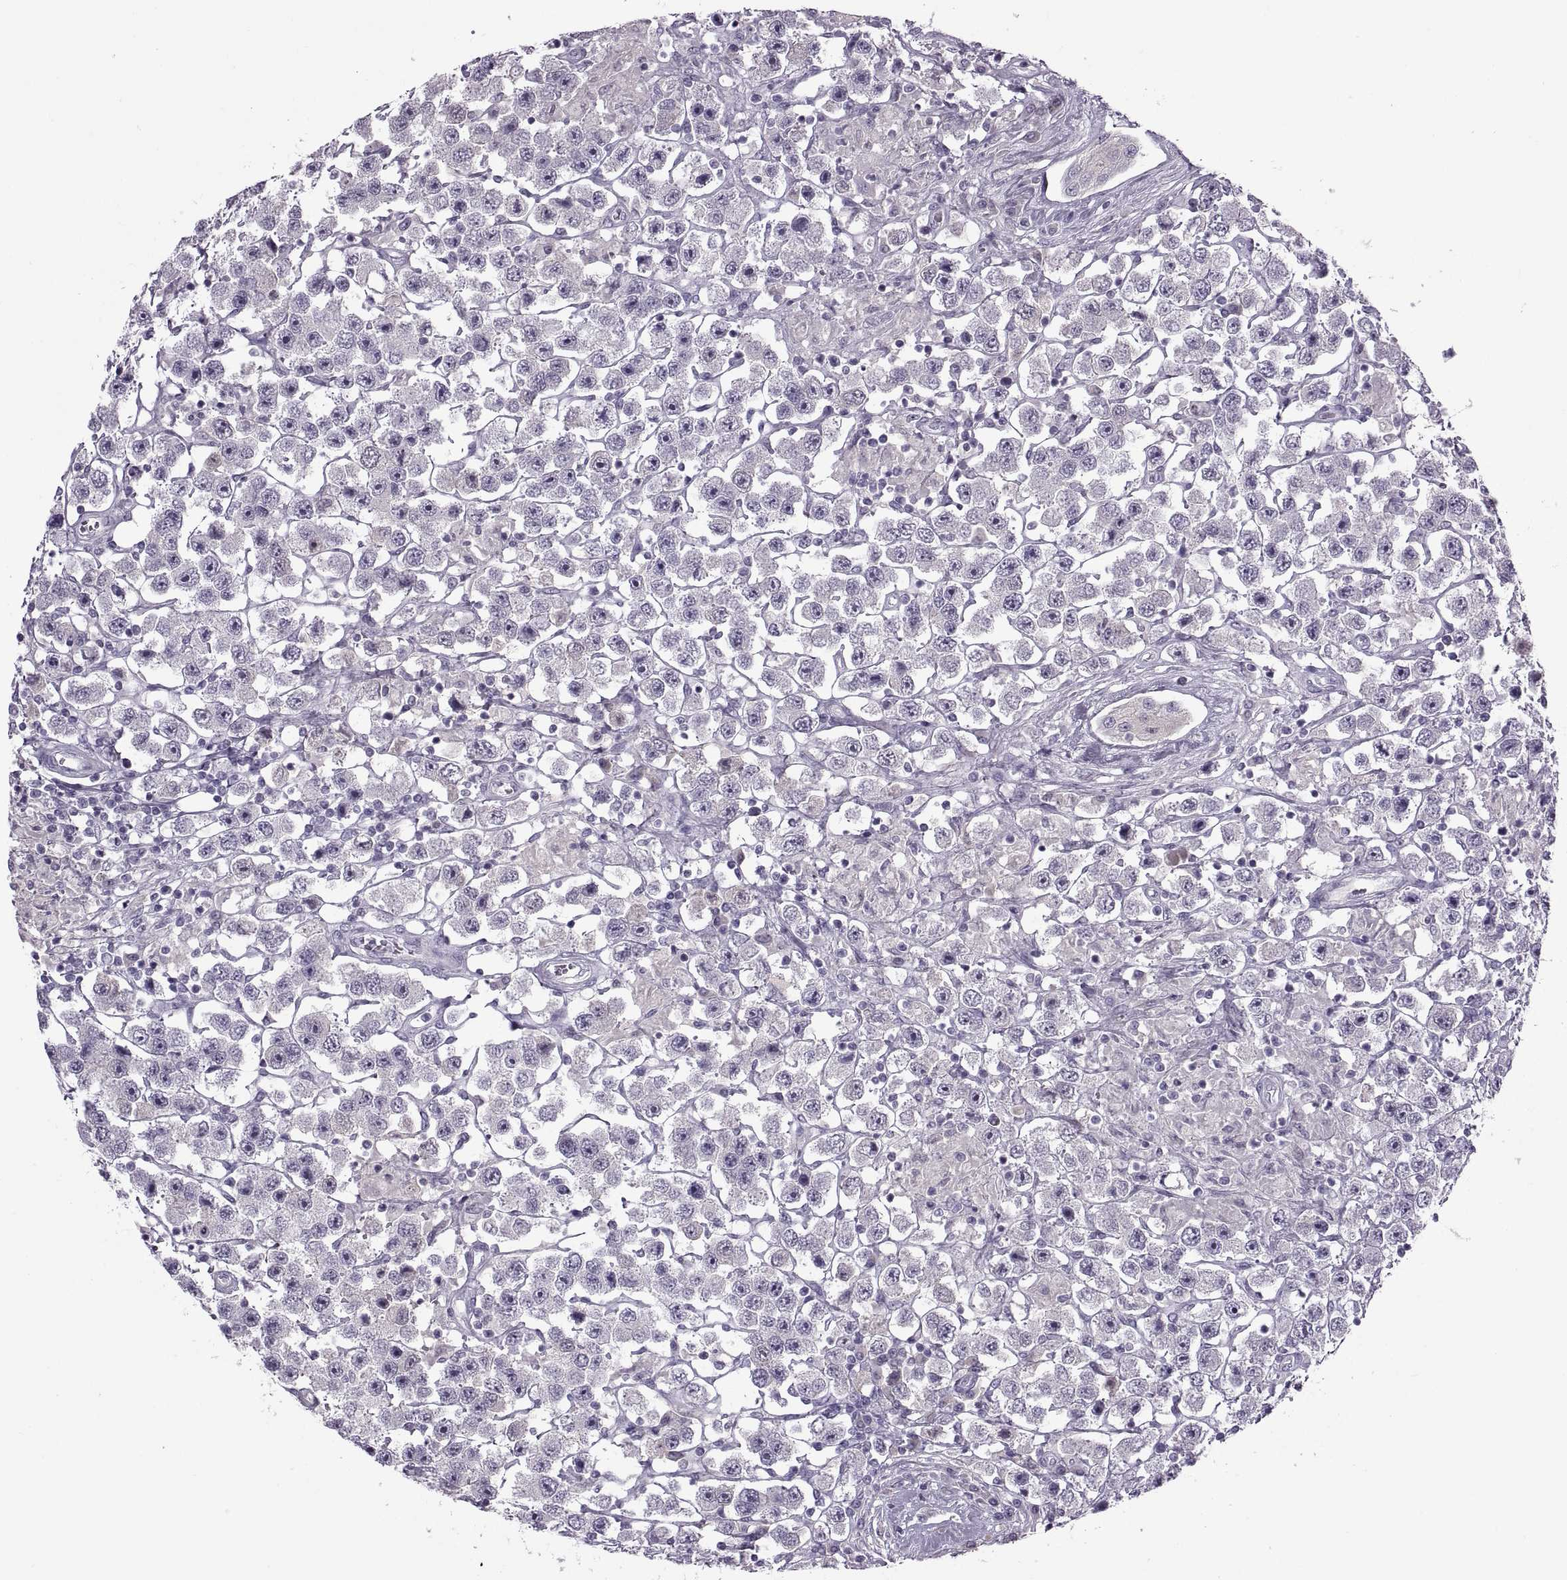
{"staining": {"intensity": "negative", "quantity": "none", "location": "none"}, "tissue": "testis cancer", "cell_type": "Tumor cells", "image_type": "cancer", "snomed": [{"axis": "morphology", "description": "Seminoma, NOS"}, {"axis": "topography", "description": "Testis"}], "caption": "Immunohistochemistry micrograph of neoplastic tissue: testis seminoma stained with DAB (3,3'-diaminobenzidine) shows no significant protein staining in tumor cells. Brightfield microscopy of immunohistochemistry stained with DAB (brown) and hematoxylin (blue), captured at high magnification.", "gene": "RSPH6A", "patient": {"sex": "male", "age": 45}}